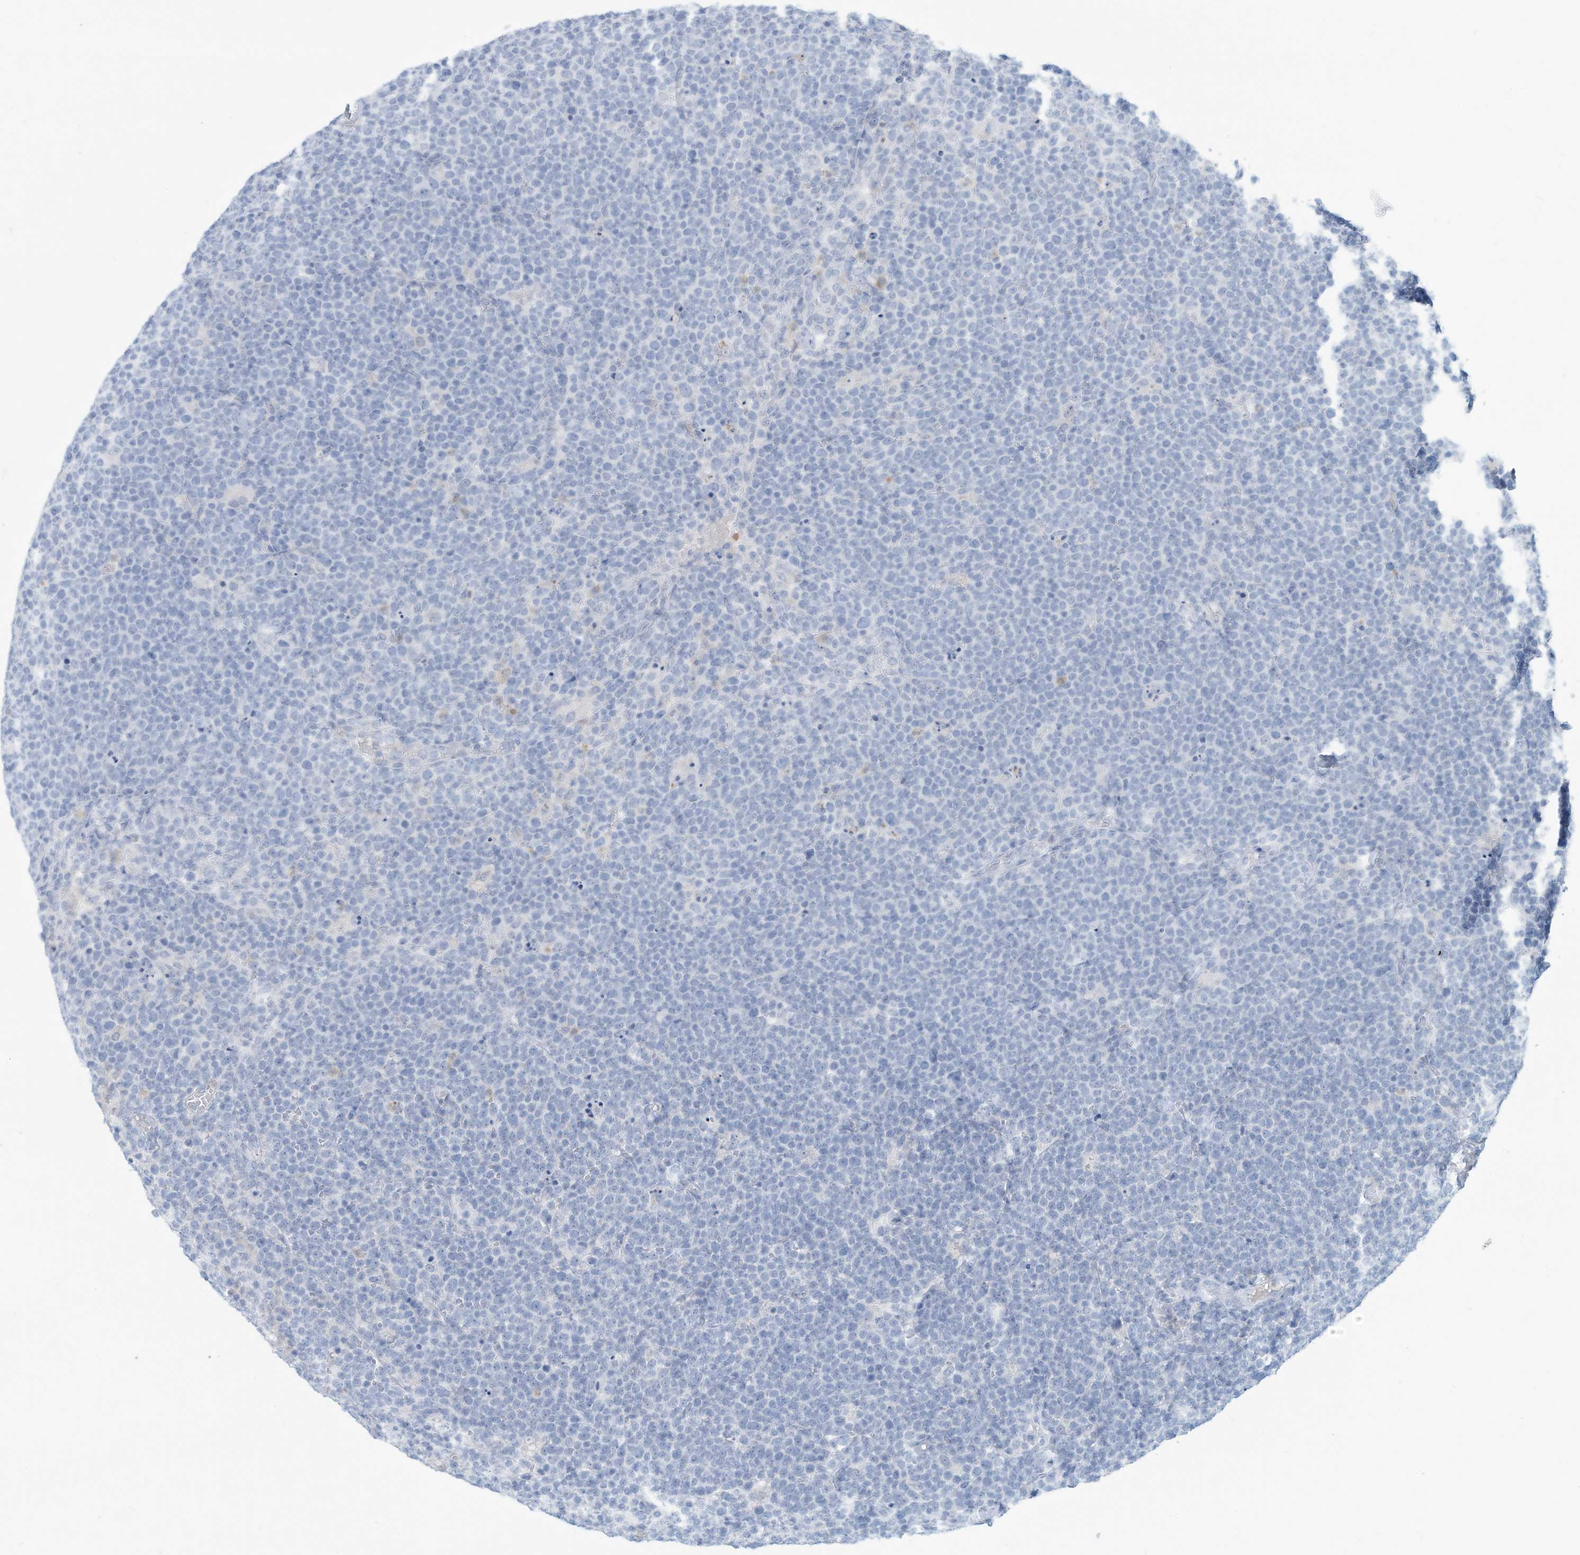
{"staining": {"intensity": "negative", "quantity": "none", "location": "none"}, "tissue": "lymphoma", "cell_type": "Tumor cells", "image_type": "cancer", "snomed": [{"axis": "morphology", "description": "Malignant lymphoma, non-Hodgkin's type, High grade"}, {"axis": "topography", "description": "Lymph node"}], "caption": "IHC of lymphoma exhibits no positivity in tumor cells.", "gene": "ERI2", "patient": {"sex": "male", "age": 61}}